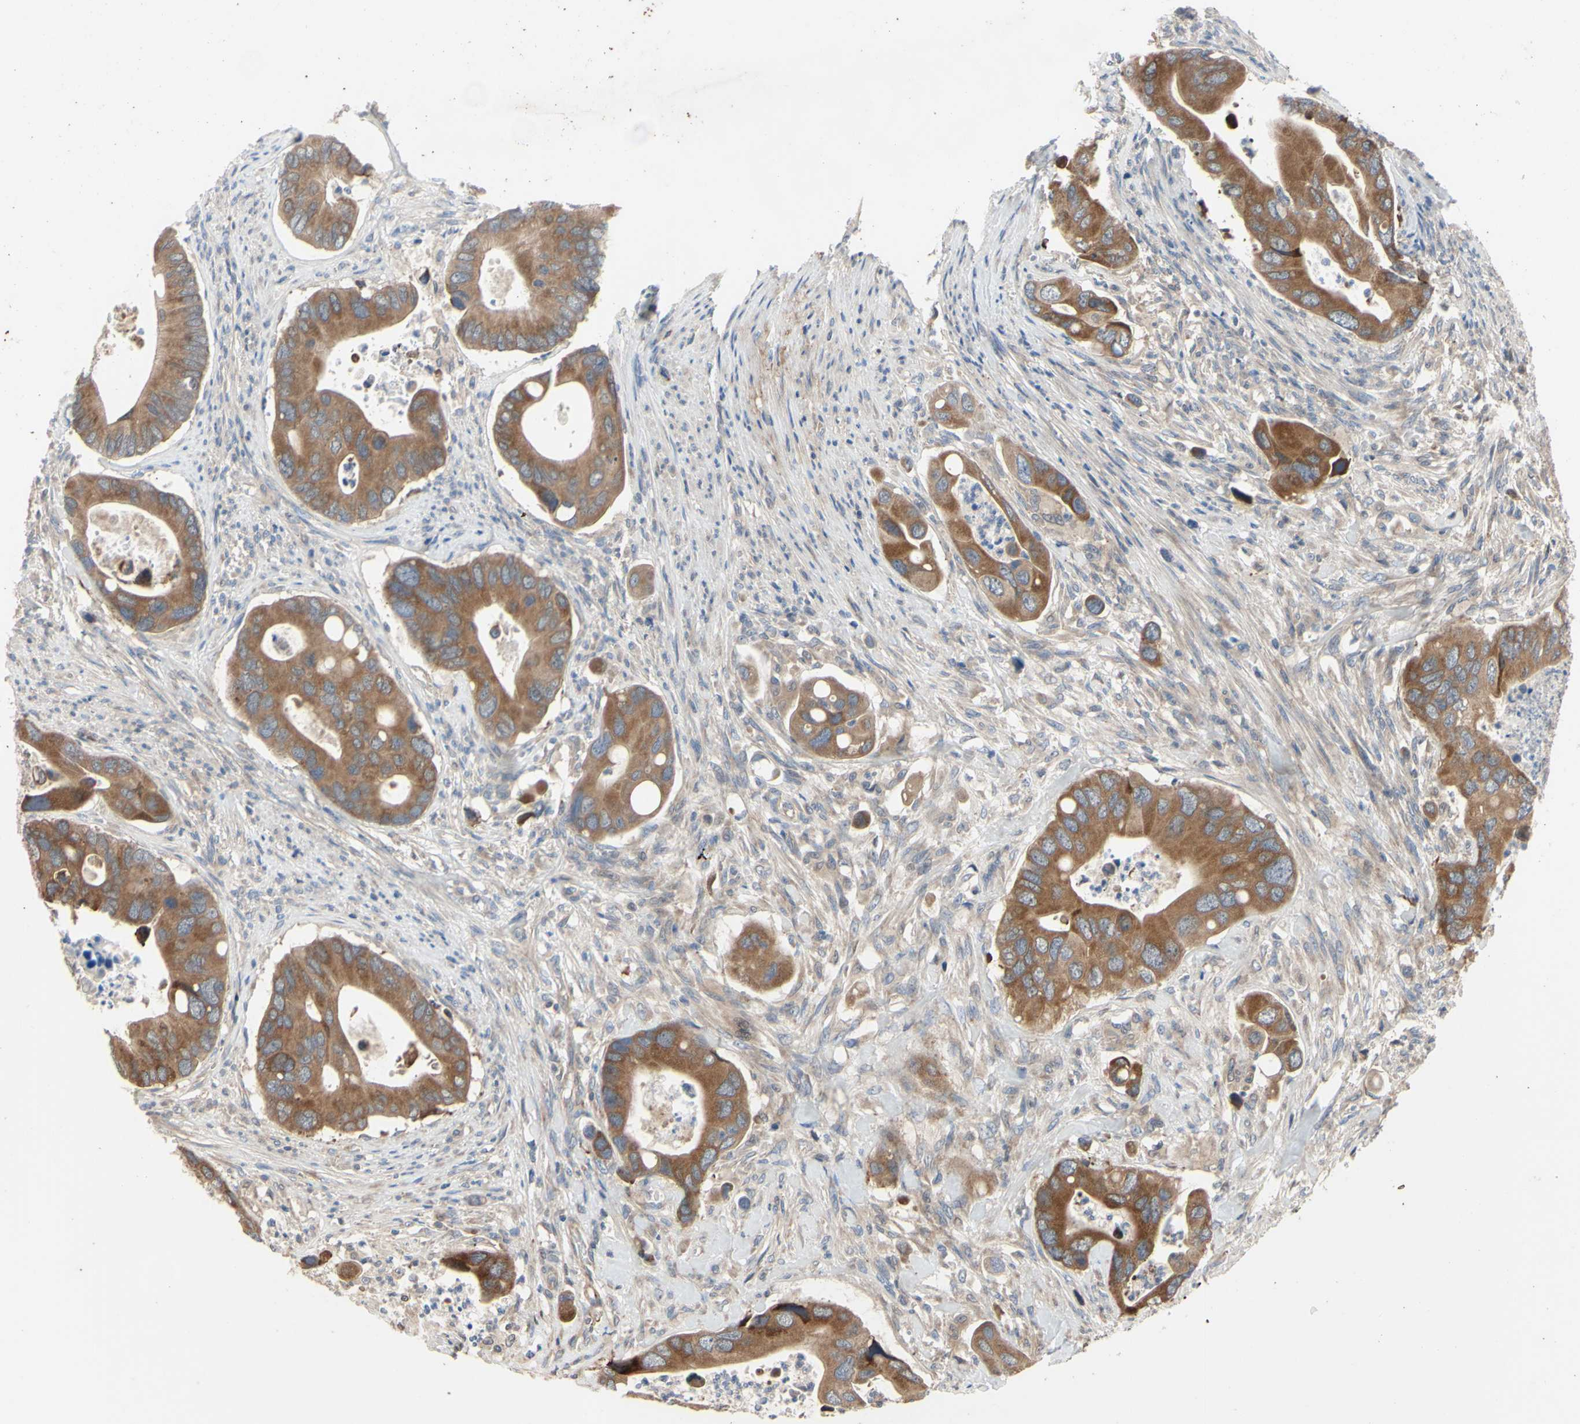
{"staining": {"intensity": "moderate", "quantity": ">75%", "location": "cytoplasmic/membranous"}, "tissue": "colorectal cancer", "cell_type": "Tumor cells", "image_type": "cancer", "snomed": [{"axis": "morphology", "description": "Adenocarcinoma, NOS"}, {"axis": "topography", "description": "Rectum"}], "caption": "A high-resolution image shows immunohistochemistry (IHC) staining of colorectal adenocarcinoma, which shows moderate cytoplasmic/membranous expression in approximately >75% of tumor cells. The protein is stained brown, and the nuclei are stained in blue (DAB (3,3'-diaminobenzidine) IHC with brightfield microscopy, high magnification).", "gene": "XIAP", "patient": {"sex": "female", "age": 57}}